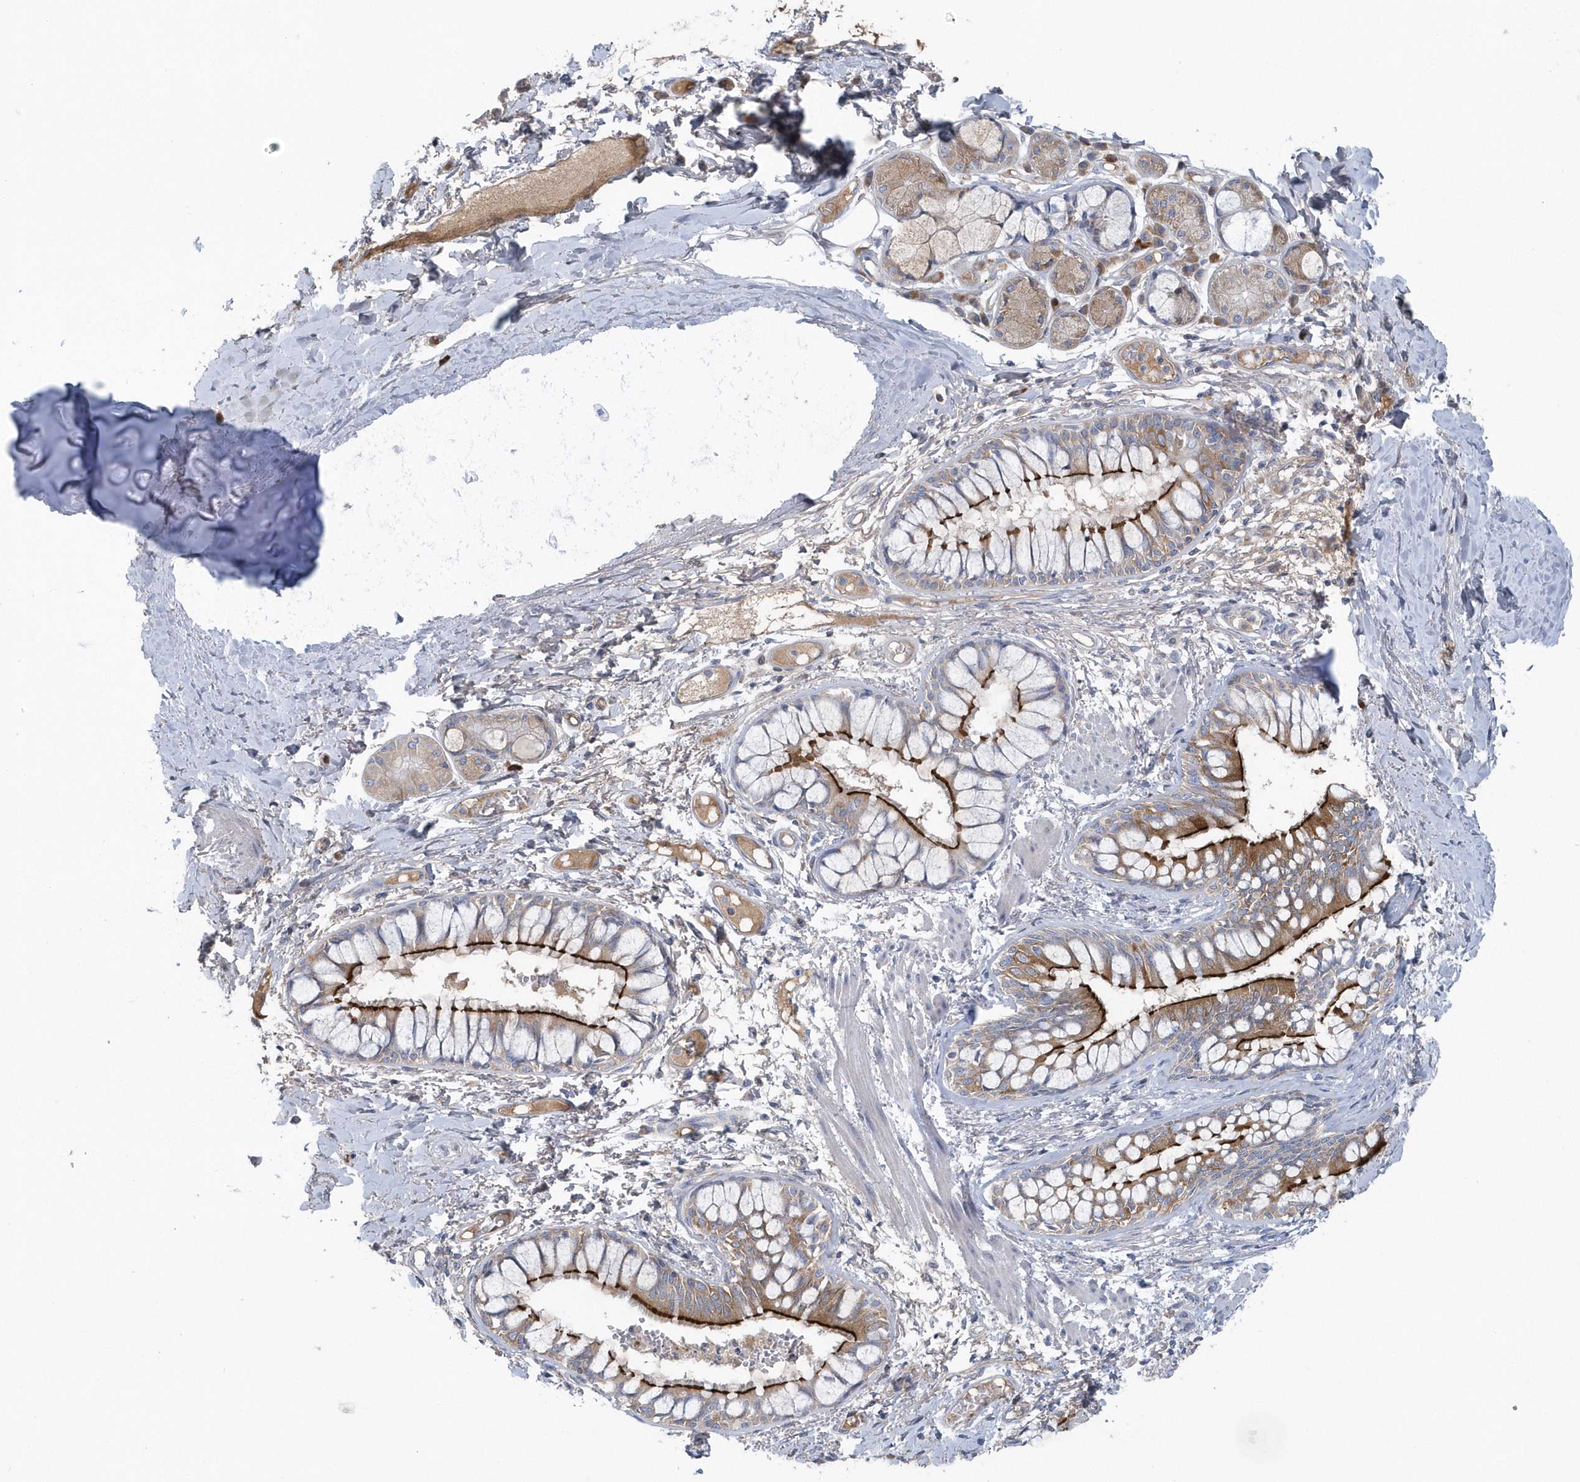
{"staining": {"intensity": "negative", "quantity": "none", "location": "none"}, "tissue": "adipose tissue", "cell_type": "Adipocytes", "image_type": "normal", "snomed": [{"axis": "morphology", "description": "Normal tissue, NOS"}, {"axis": "topography", "description": "Cartilage tissue"}, {"axis": "topography", "description": "Bronchus"}, {"axis": "topography", "description": "Lung"}, {"axis": "topography", "description": "Peripheral nerve tissue"}], "caption": "IHC histopathology image of unremarkable adipose tissue stained for a protein (brown), which exhibits no positivity in adipocytes.", "gene": "SPATA18", "patient": {"sex": "female", "age": 49}}